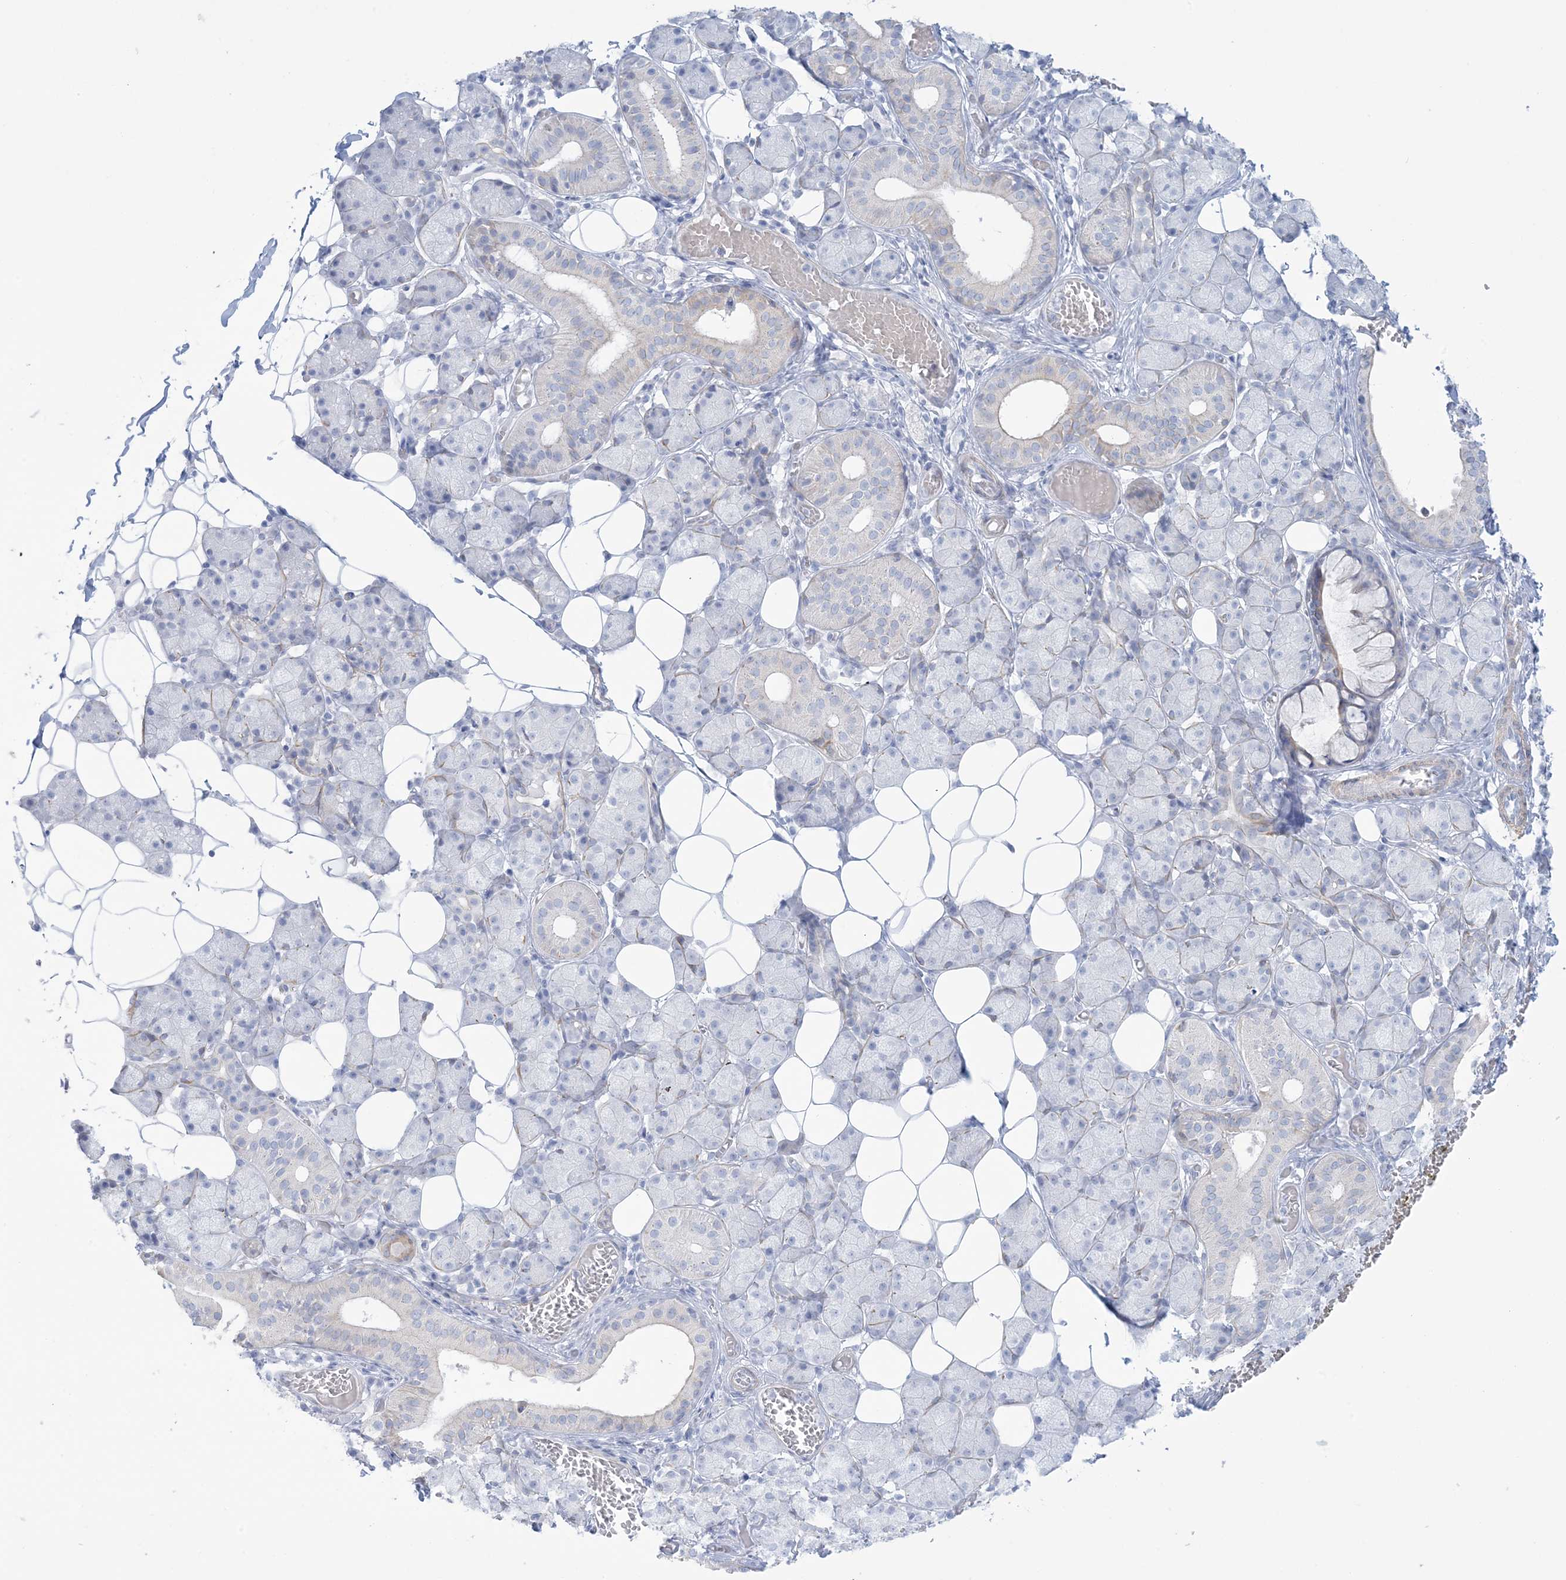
{"staining": {"intensity": "negative", "quantity": "none", "location": "none"}, "tissue": "salivary gland", "cell_type": "Glandular cells", "image_type": "normal", "snomed": [{"axis": "morphology", "description": "Normal tissue, NOS"}, {"axis": "topography", "description": "Salivary gland"}], "caption": "This is a image of immunohistochemistry staining of unremarkable salivary gland, which shows no positivity in glandular cells.", "gene": "AGXT", "patient": {"sex": "female", "age": 33}}